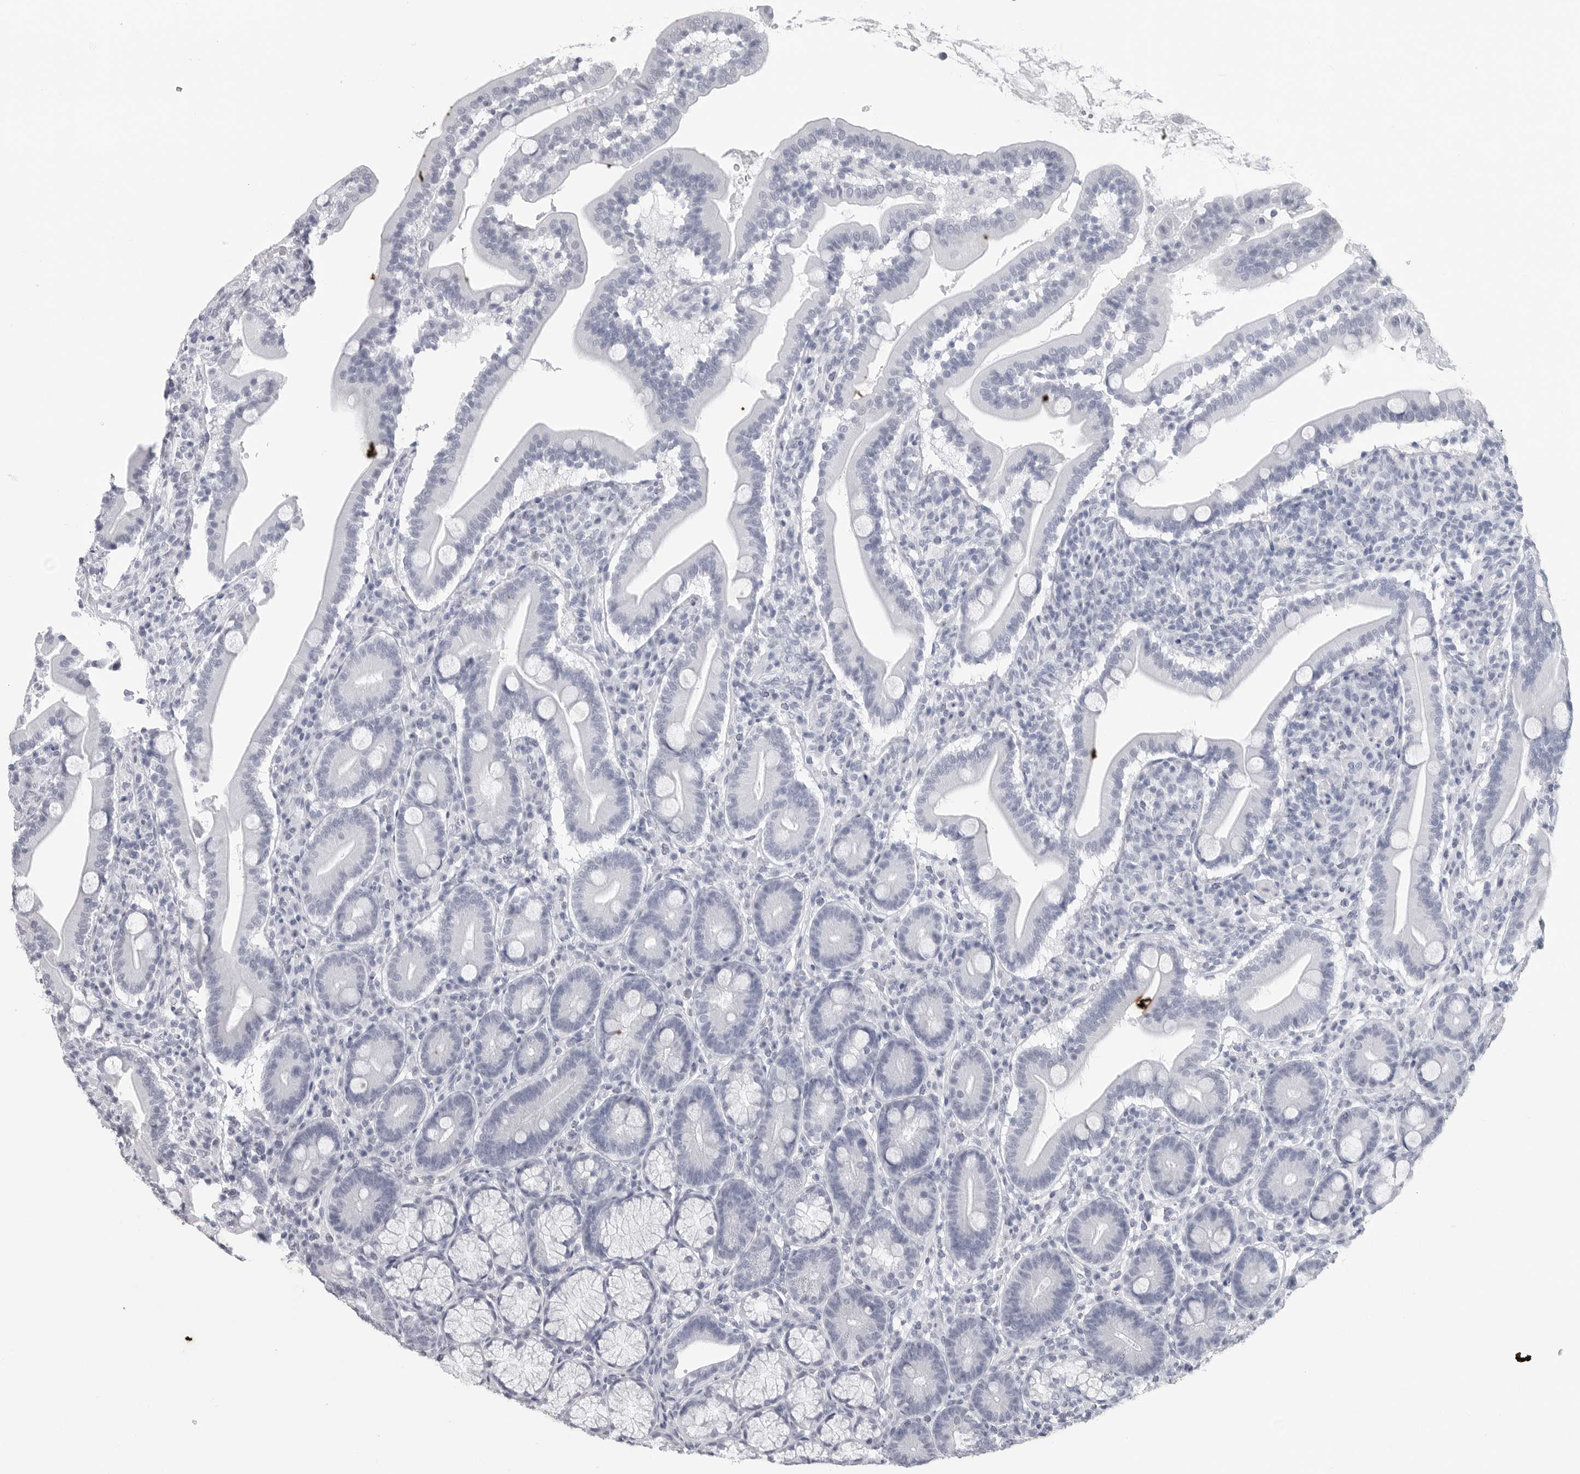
{"staining": {"intensity": "negative", "quantity": "none", "location": "none"}, "tissue": "duodenum", "cell_type": "Glandular cells", "image_type": "normal", "snomed": [{"axis": "morphology", "description": "Normal tissue, NOS"}, {"axis": "topography", "description": "Duodenum"}], "caption": "Immunohistochemistry (IHC) of normal duodenum demonstrates no staining in glandular cells. (DAB (3,3'-diaminobenzidine) immunohistochemistry (IHC) visualized using brightfield microscopy, high magnification).", "gene": "CSH1", "patient": {"sex": "male", "age": 35}}